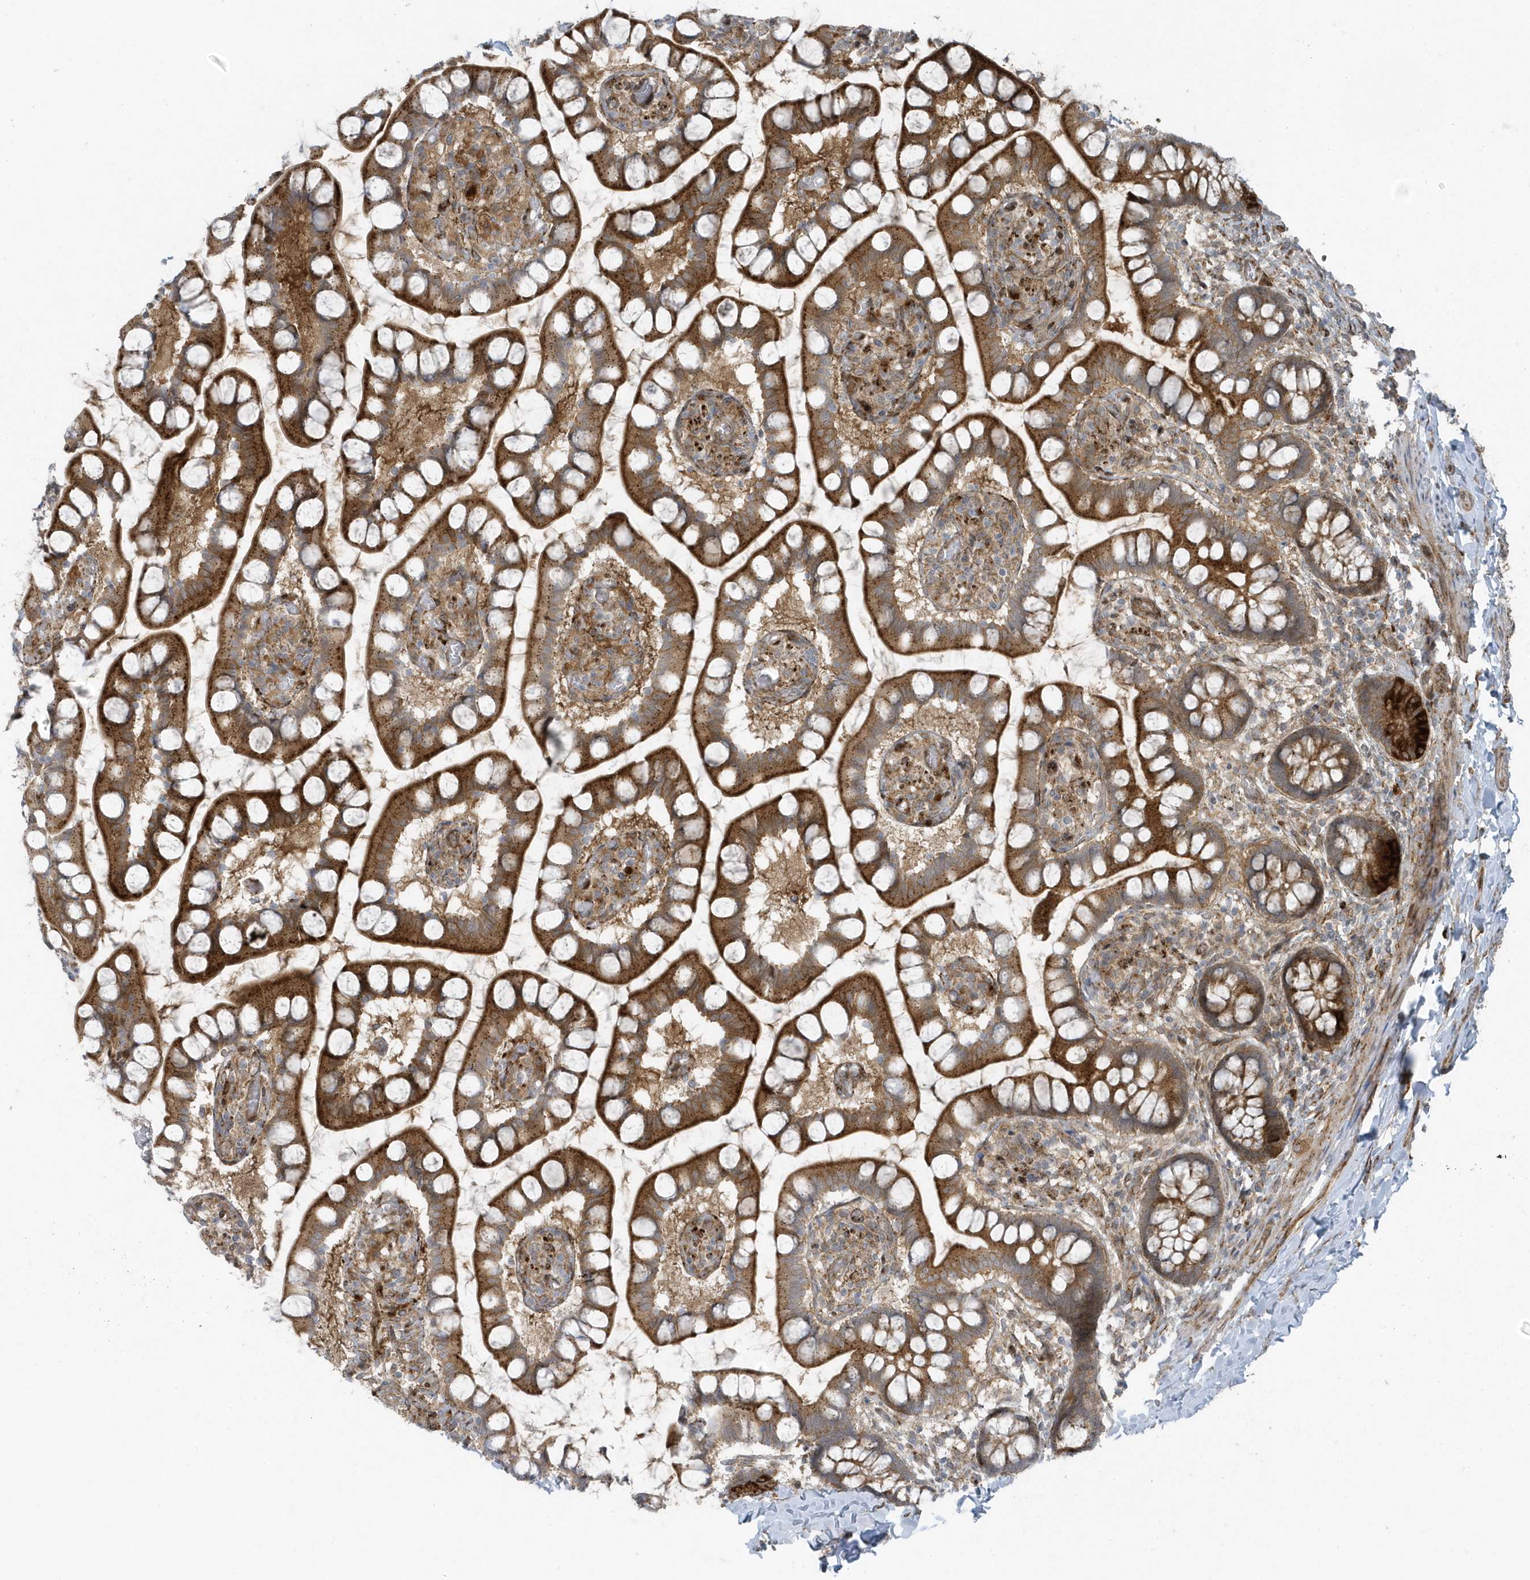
{"staining": {"intensity": "moderate", "quantity": ">75%", "location": "cytoplasmic/membranous"}, "tissue": "small intestine", "cell_type": "Glandular cells", "image_type": "normal", "snomed": [{"axis": "morphology", "description": "Normal tissue, NOS"}, {"axis": "topography", "description": "Small intestine"}], "caption": "Normal small intestine exhibits moderate cytoplasmic/membranous staining in approximately >75% of glandular cells, visualized by immunohistochemistry. Using DAB (3,3'-diaminobenzidine) (brown) and hematoxylin (blue) stains, captured at high magnification using brightfield microscopy.", "gene": "FAM98A", "patient": {"sex": "male", "age": 52}}